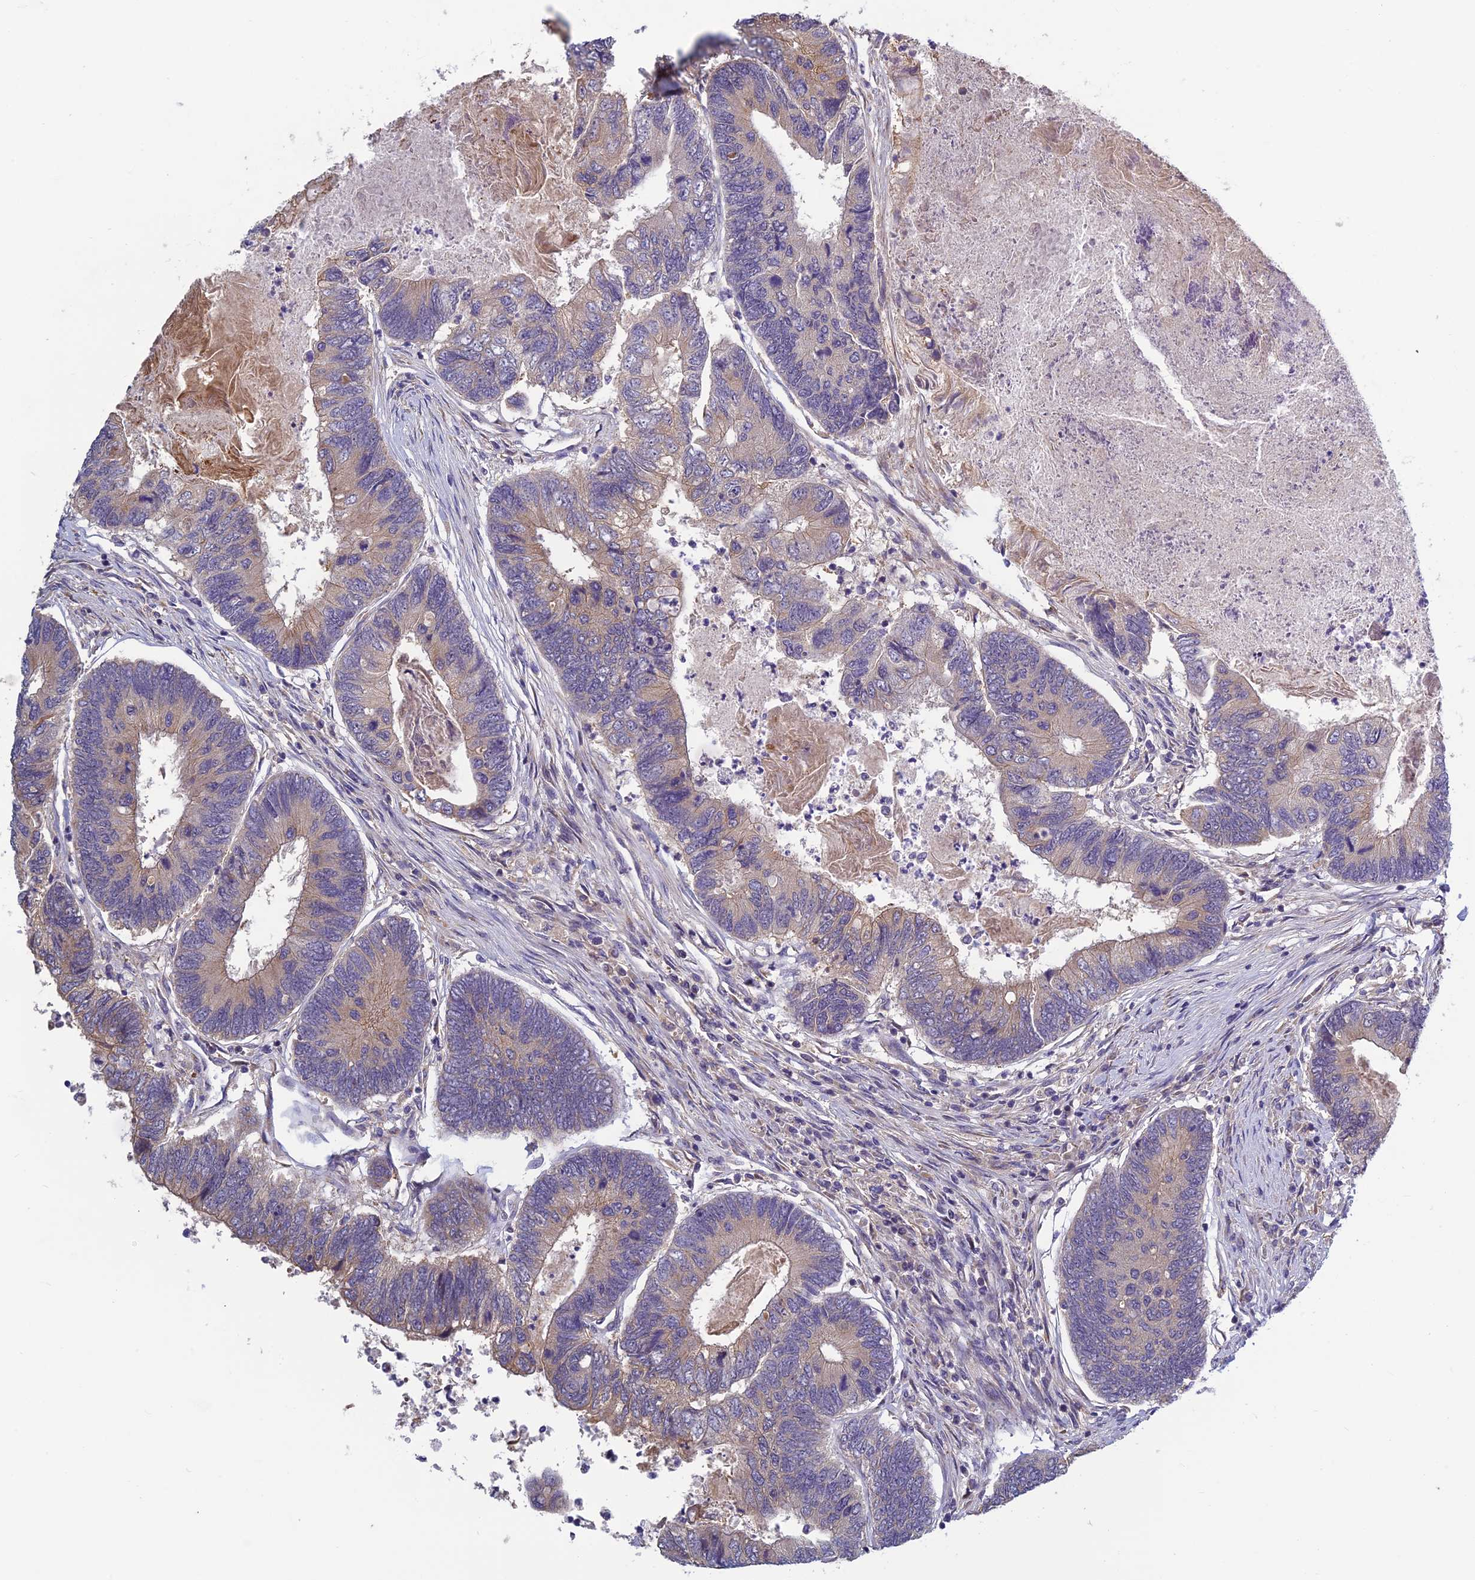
{"staining": {"intensity": "weak", "quantity": "<25%", "location": "cytoplasmic/membranous"}, "tissue": "colorectal cancer", "cell_type": "Tumor cells", "image_type": "cancer", "snomed": [{"axis": "morphology", "description": "Adenocarcinoma, NOS"}, {"axis": "topography", "description": "Colon"}], "caption": "Colorectal adenocarcinoma stained for a protein using immunohistochemistry (IHC) demonstrates no positivity tumor cells.", "gene": "HECA", "patient": {"sex": "female", "age": 67}}